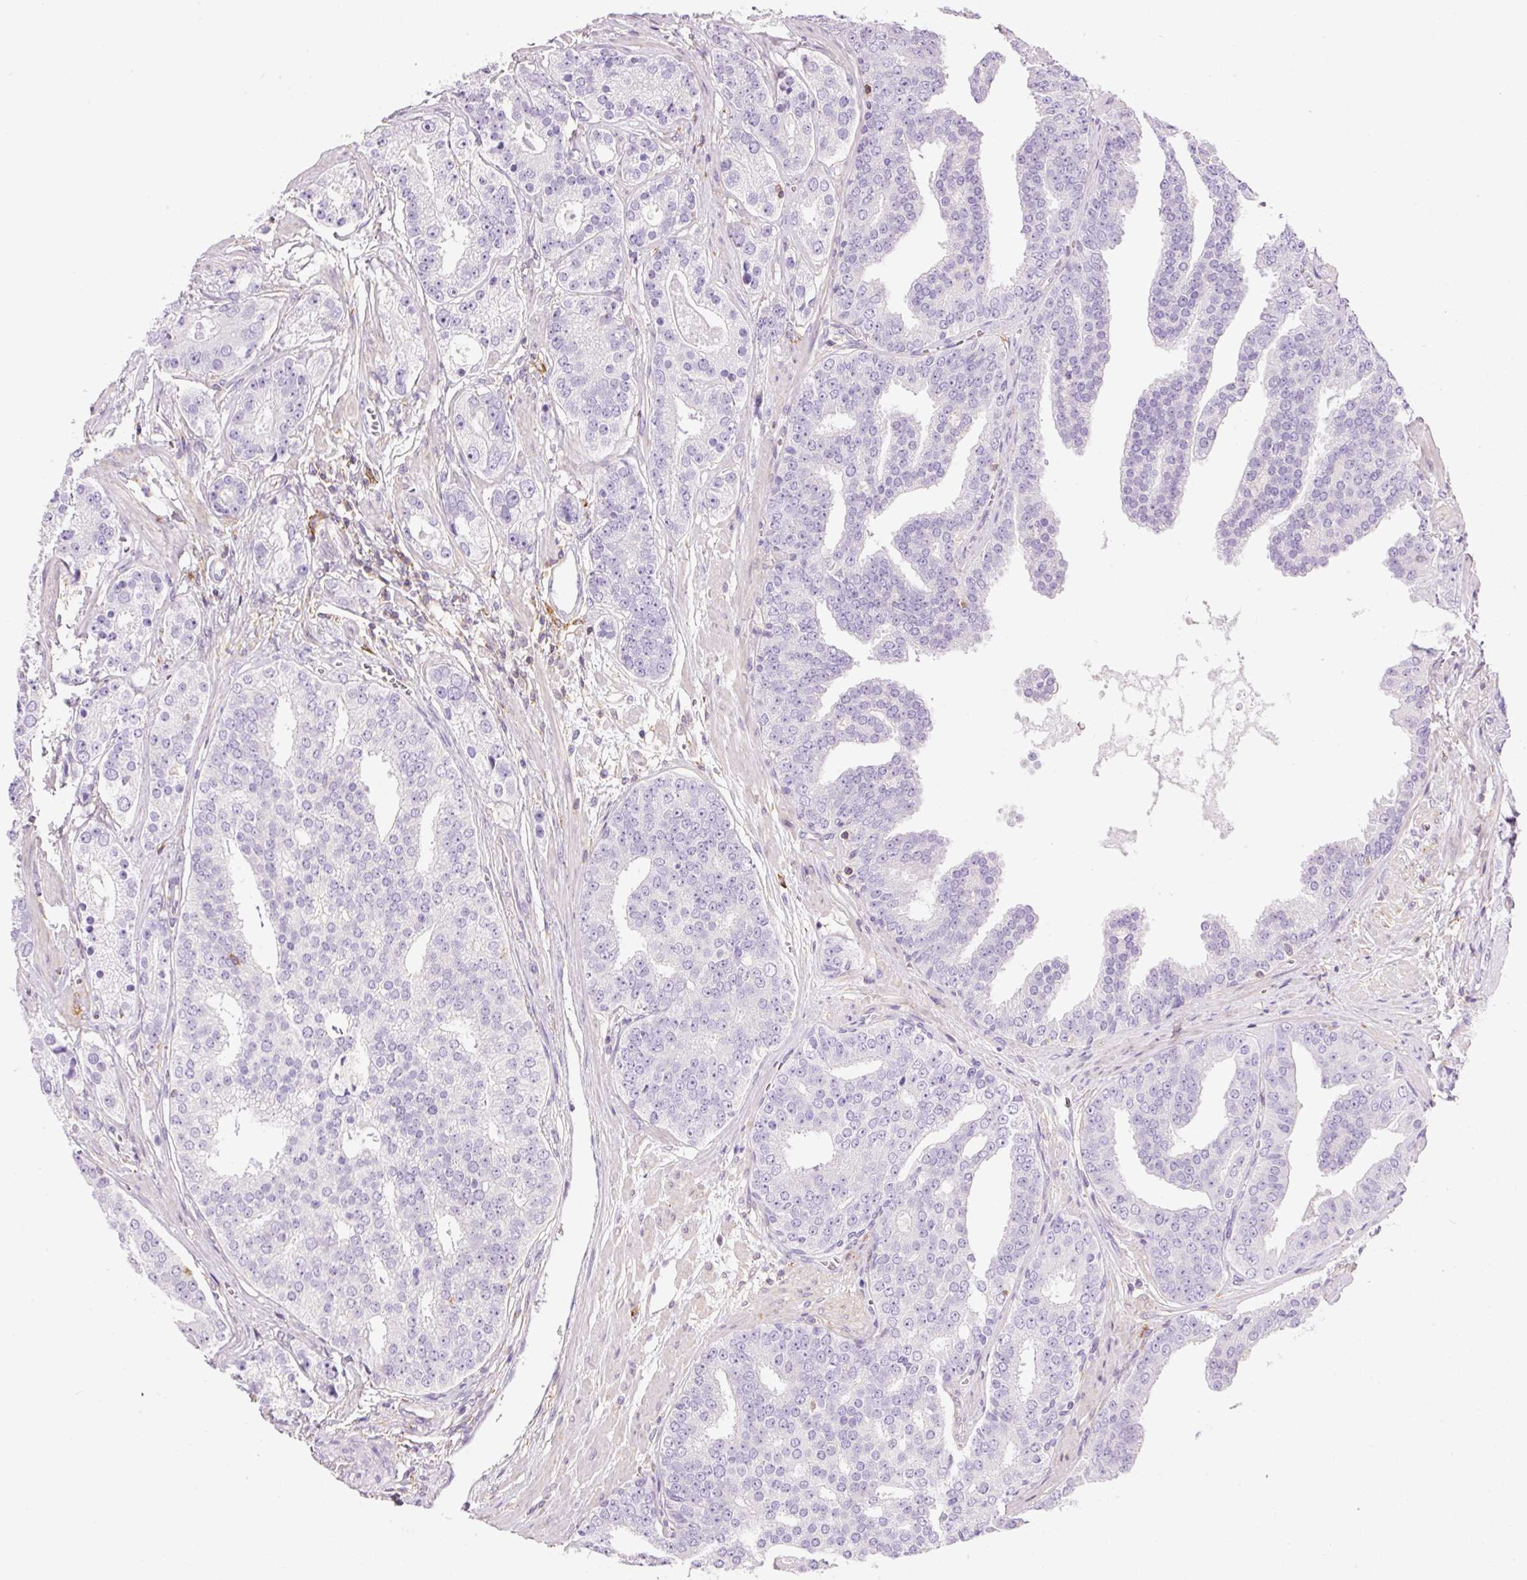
{"staining": {"intensity": "negative", "quantity": "none", "location": "none"}, "tissue": "prostate cancer", "cell_type": "Tumor cells", "image_type": "cancer", "snomed": [{"axis": "morphology", "description": "Adenocarcinoma, High grade"}, {"axis": "topography", "description": "Prostate"}], "caption": "Immunohistochemistry image of neoplastic tissue: human prostate adenocarcinoma (high-grade) stained with DAB (3,3'-diaminobenzidine) exhibits no significant protein expression in tumor cells.", "gene": "DOK6", "patient": {"sex": "male", "age": 71}}